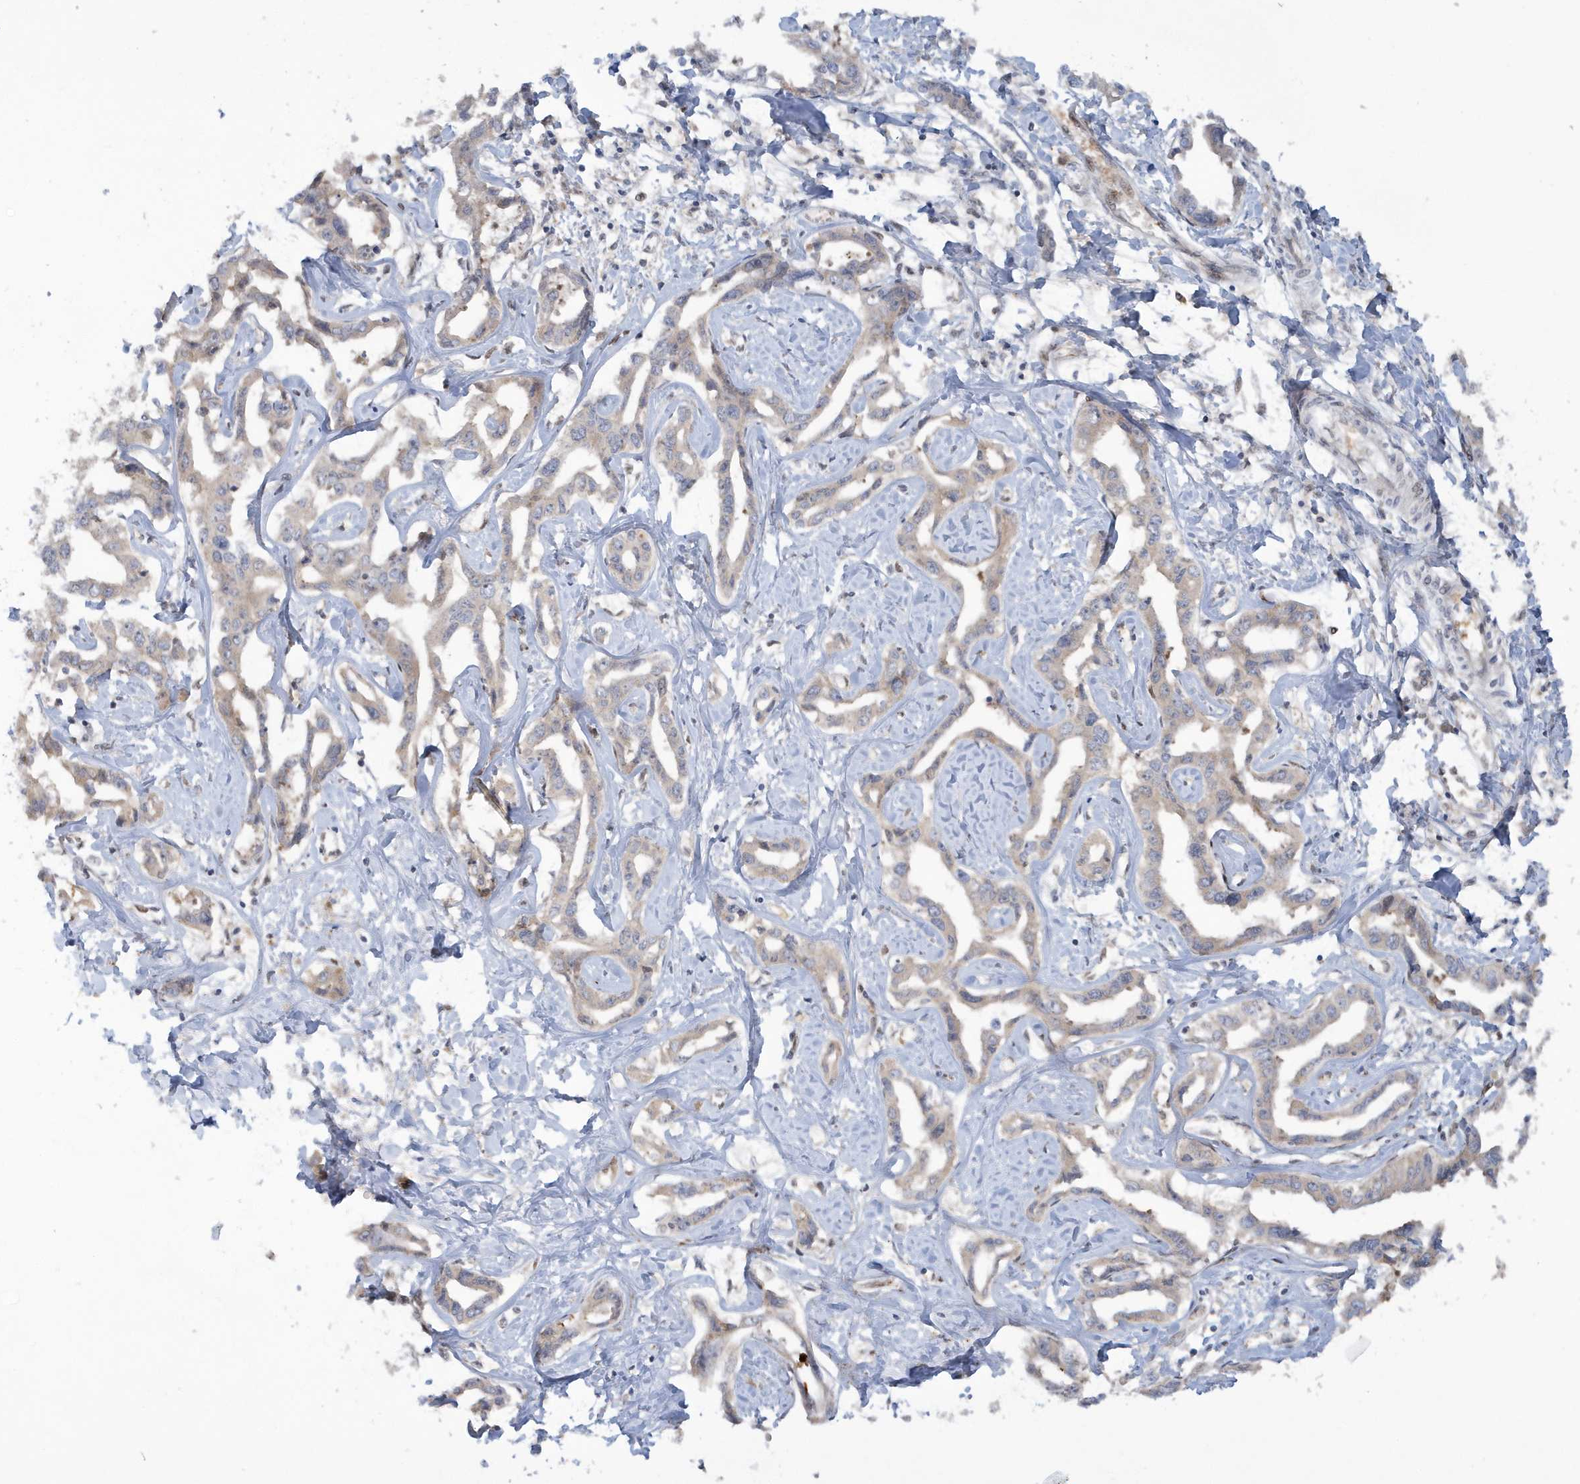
{"staining": {"intensity": "weak", "quantity": "25%-75%", "location": "cytoplasmic/membranous"}, "tissue": "liver cancer", "cell_type": "Tumor cells", "image_type": "cancer", "snomed": [{"axis": "morphology", "description": "Cholangiocarcinoma"}, {"axis": "topography", "description": "Liver"}], "caption": "Tumor cells display low levels of weak cytoplasmic/membranous staining in approximately 25%-75% of cells in human liver cancer (cholangiocarcinoma).", "gene": "ATG4A", "patient": {"sex": "male", "age": 59}}